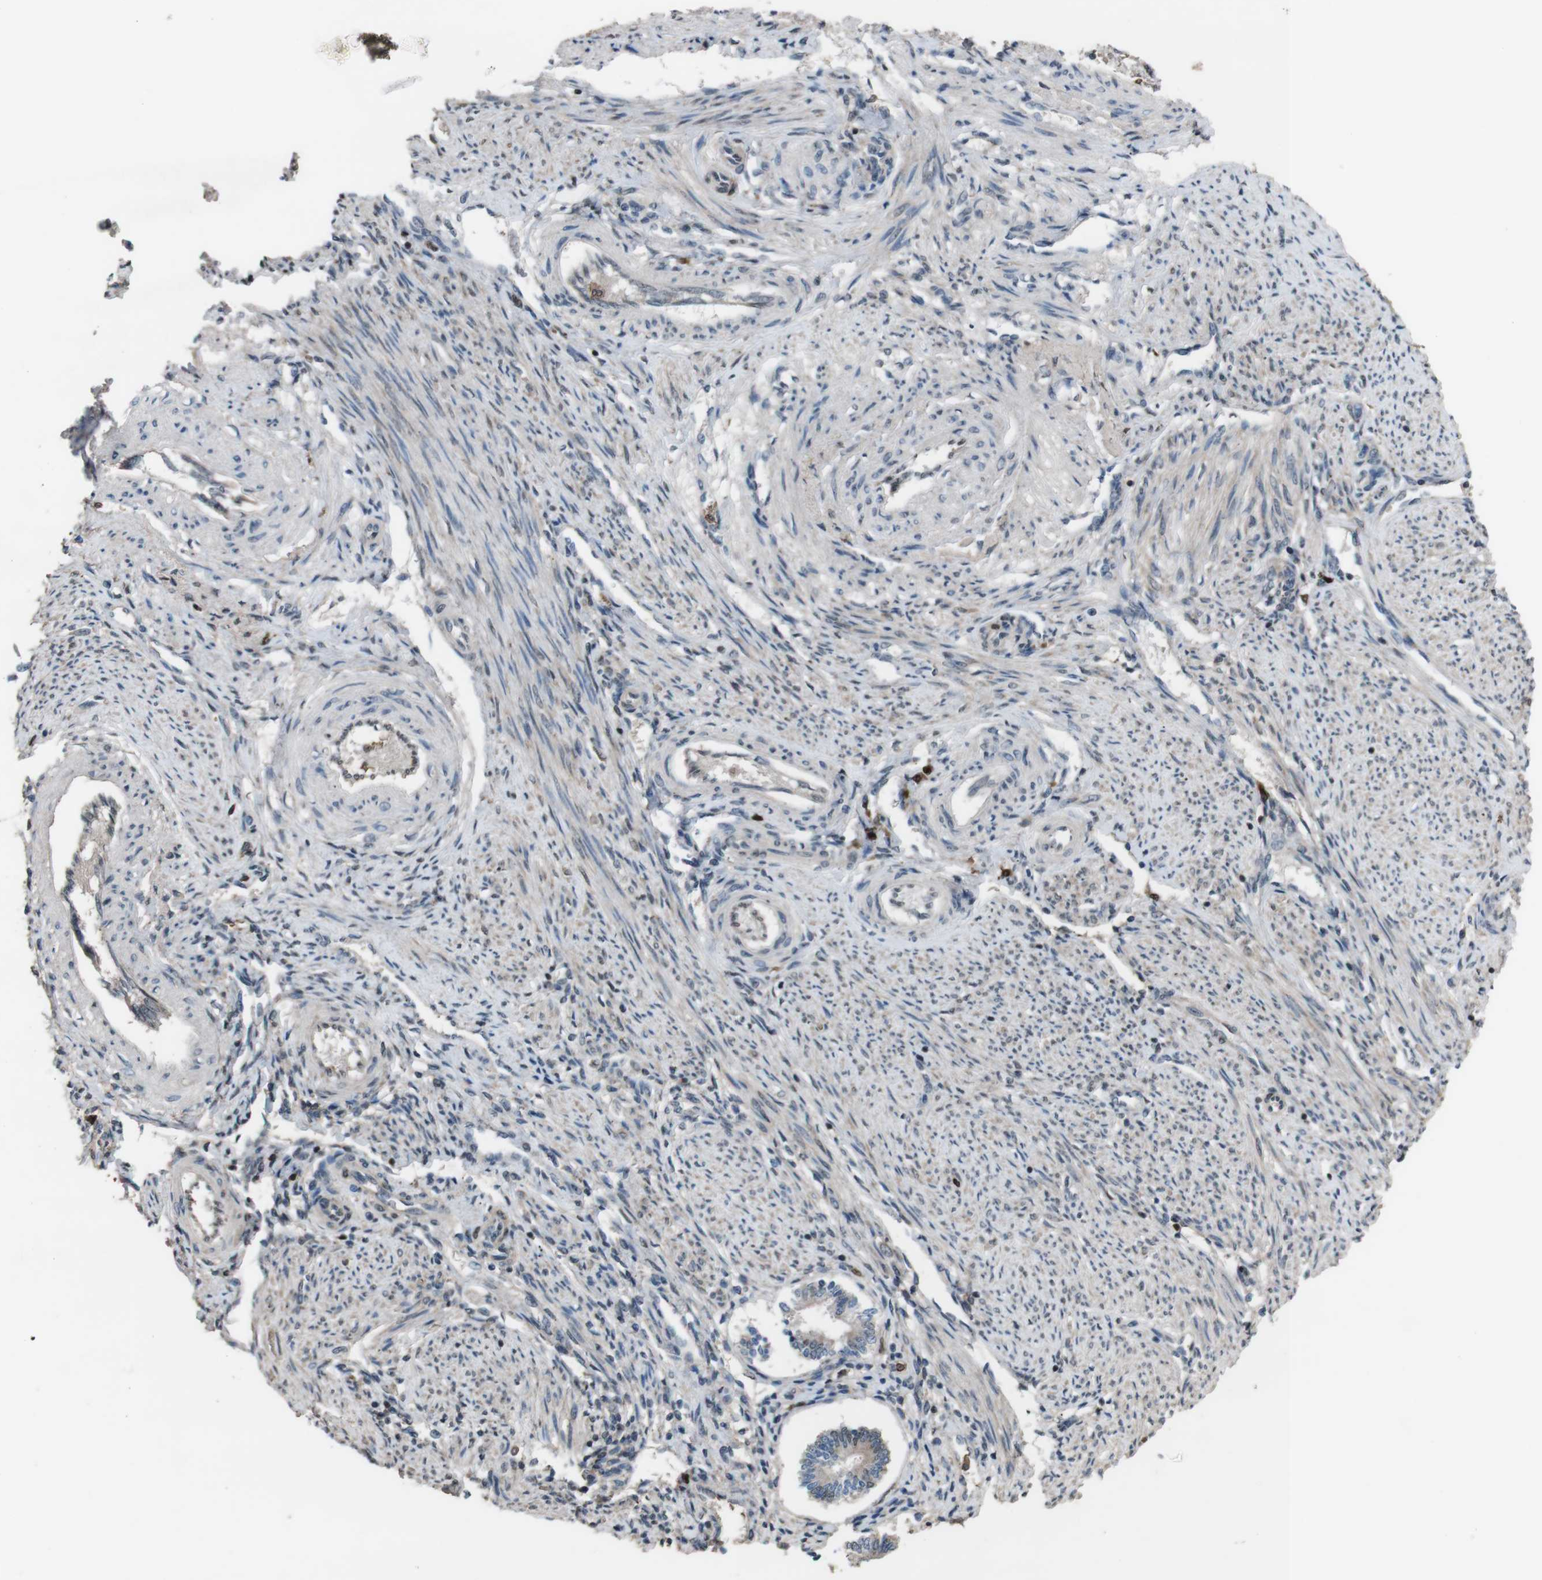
{"staining": {"intensity": "weak", "quantity": "25%-75%", "location": "cytoplasmic/membranous,nuclear"}, "tissue": "endometrium", "cell_type": "Cells in endometrial stroma", "image_type": "normal", "snomed": [{"axis": "morphology", "description": "Normal tissue, NOS"}, {"axis": "topography", "description": "Endometrium"}], "caption": "IHC (DAB) staining of unremarkable endometrium demonstrates weak cytoplasmic/membranous,nuclear protein expression in about 25%-75% of cells in endometrial stroma.", "gene": "SUB1", "patient": {"sex": "female", "age": 42}}